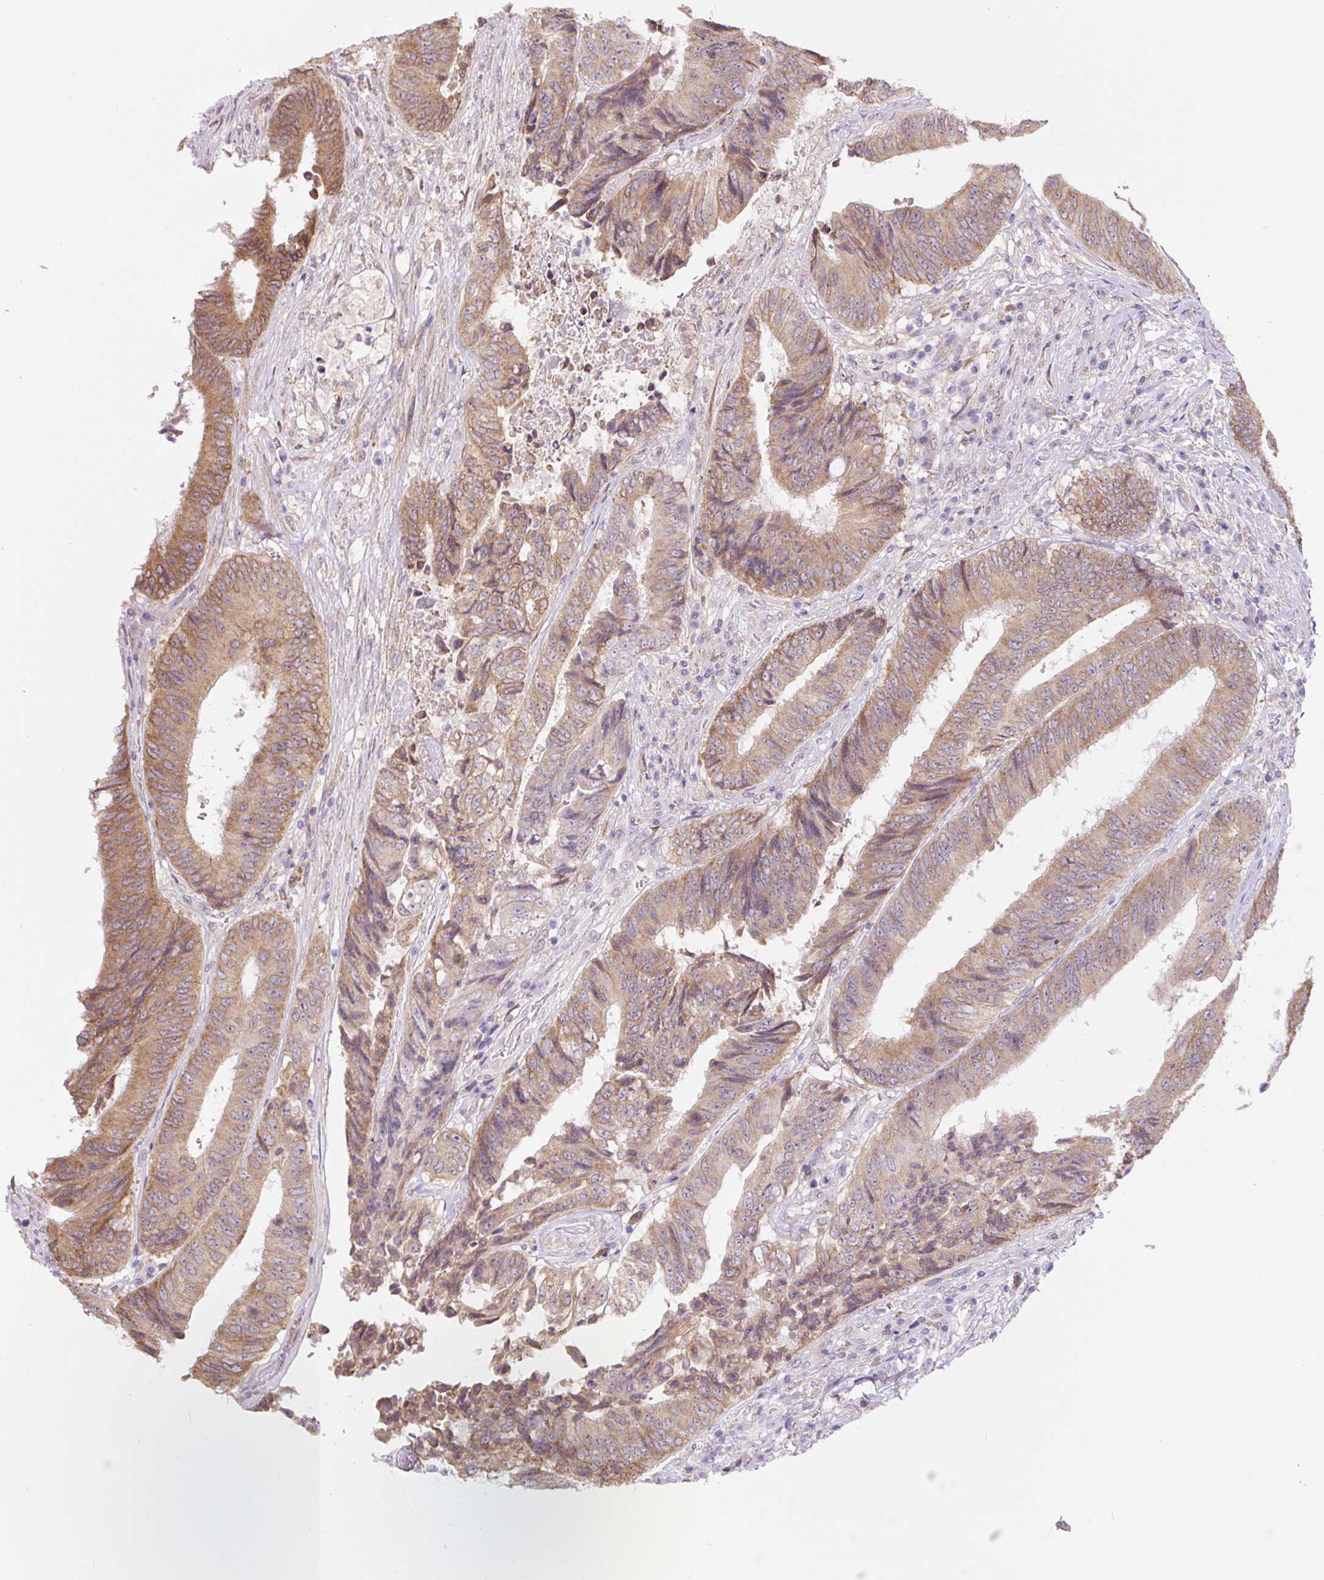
{"staining": {"intensity": "moderate", "quantity": ">75%", "location": "cytoplasmic/membranous"}, "tissue": "colorectal cancer", "cell_type": "Tumor cells", "image_type": "cancer", "snomed": [{"axis": "morphology", "description": "Adenocarcinoma, NOS"}, {"axis": "topography", "description": "Rectum"}], "caption": "High-power microscopy captured an IHC micrograph of colorectal cancer, revealing moderate cytoplasmic/membranous positivity in approximately >75% of tumor cells.", "gene": "ASRGL1", "patient": {"sex": "male", "age": 72}}